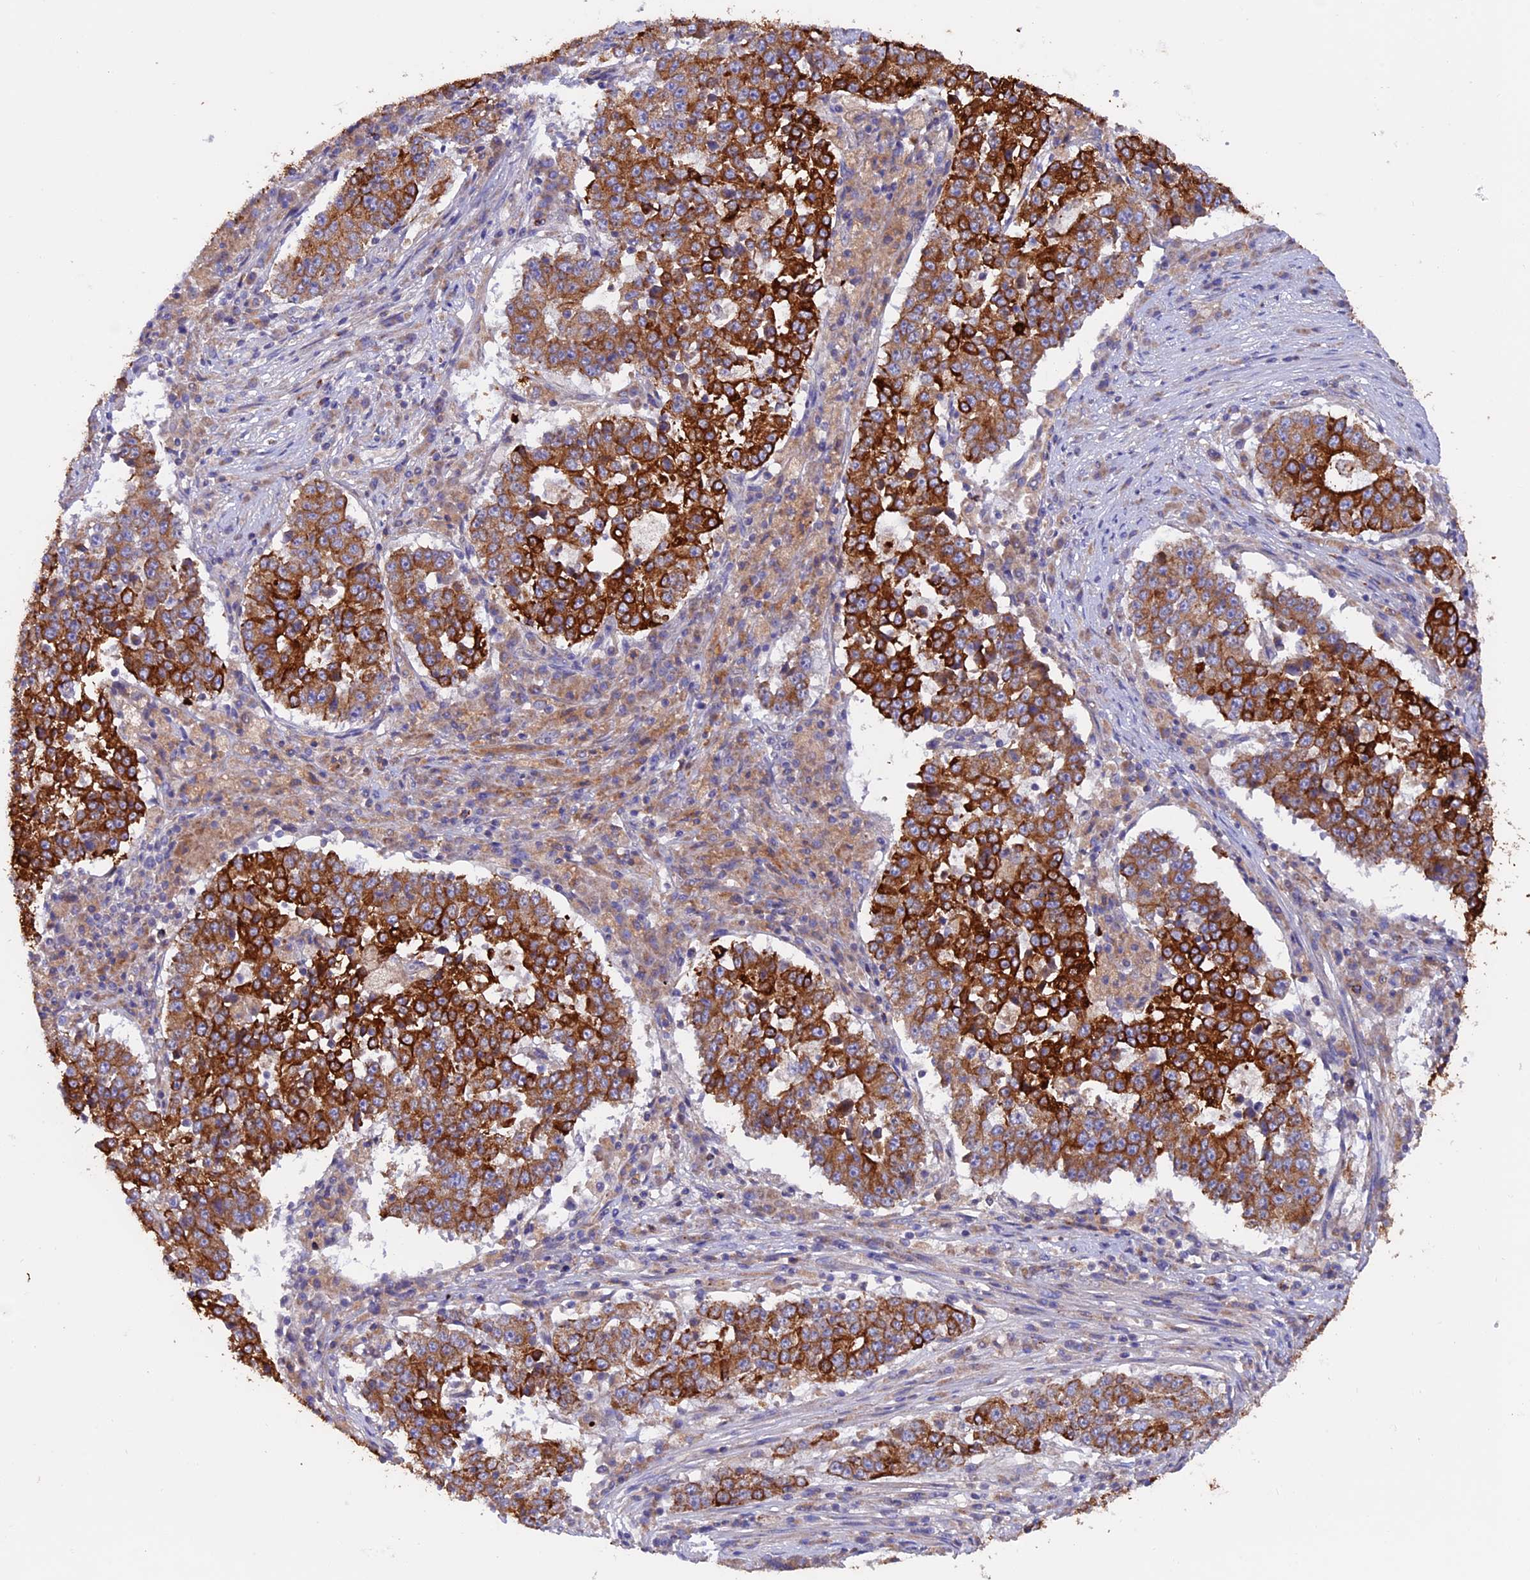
{"staining": {"intensity": "strong", "quantity": ">75%", "location": "cytoplasmic/membranous"}, "tissue": "stomach cancer", "cell_type": "Tumor cells", "image_type": "cancer", "snomed": [{"axis": "morphology", "description": "Adenocarcinoma, NOS"}, {"axis": "topography", "description": "Stomach"}], "caption": "A brown stain shows strong cytoplasmic/membranous expression of a protein in human stomach adenocarcinoma tumor cells. Using DAB (3,3'-diaminobenzidine) (brown) and hematoxylin (blue) stains, captured at high magnification using brightfield microscopy.", "gene": "PTPN9", "patient": {"sex": "male", "age": 59}}